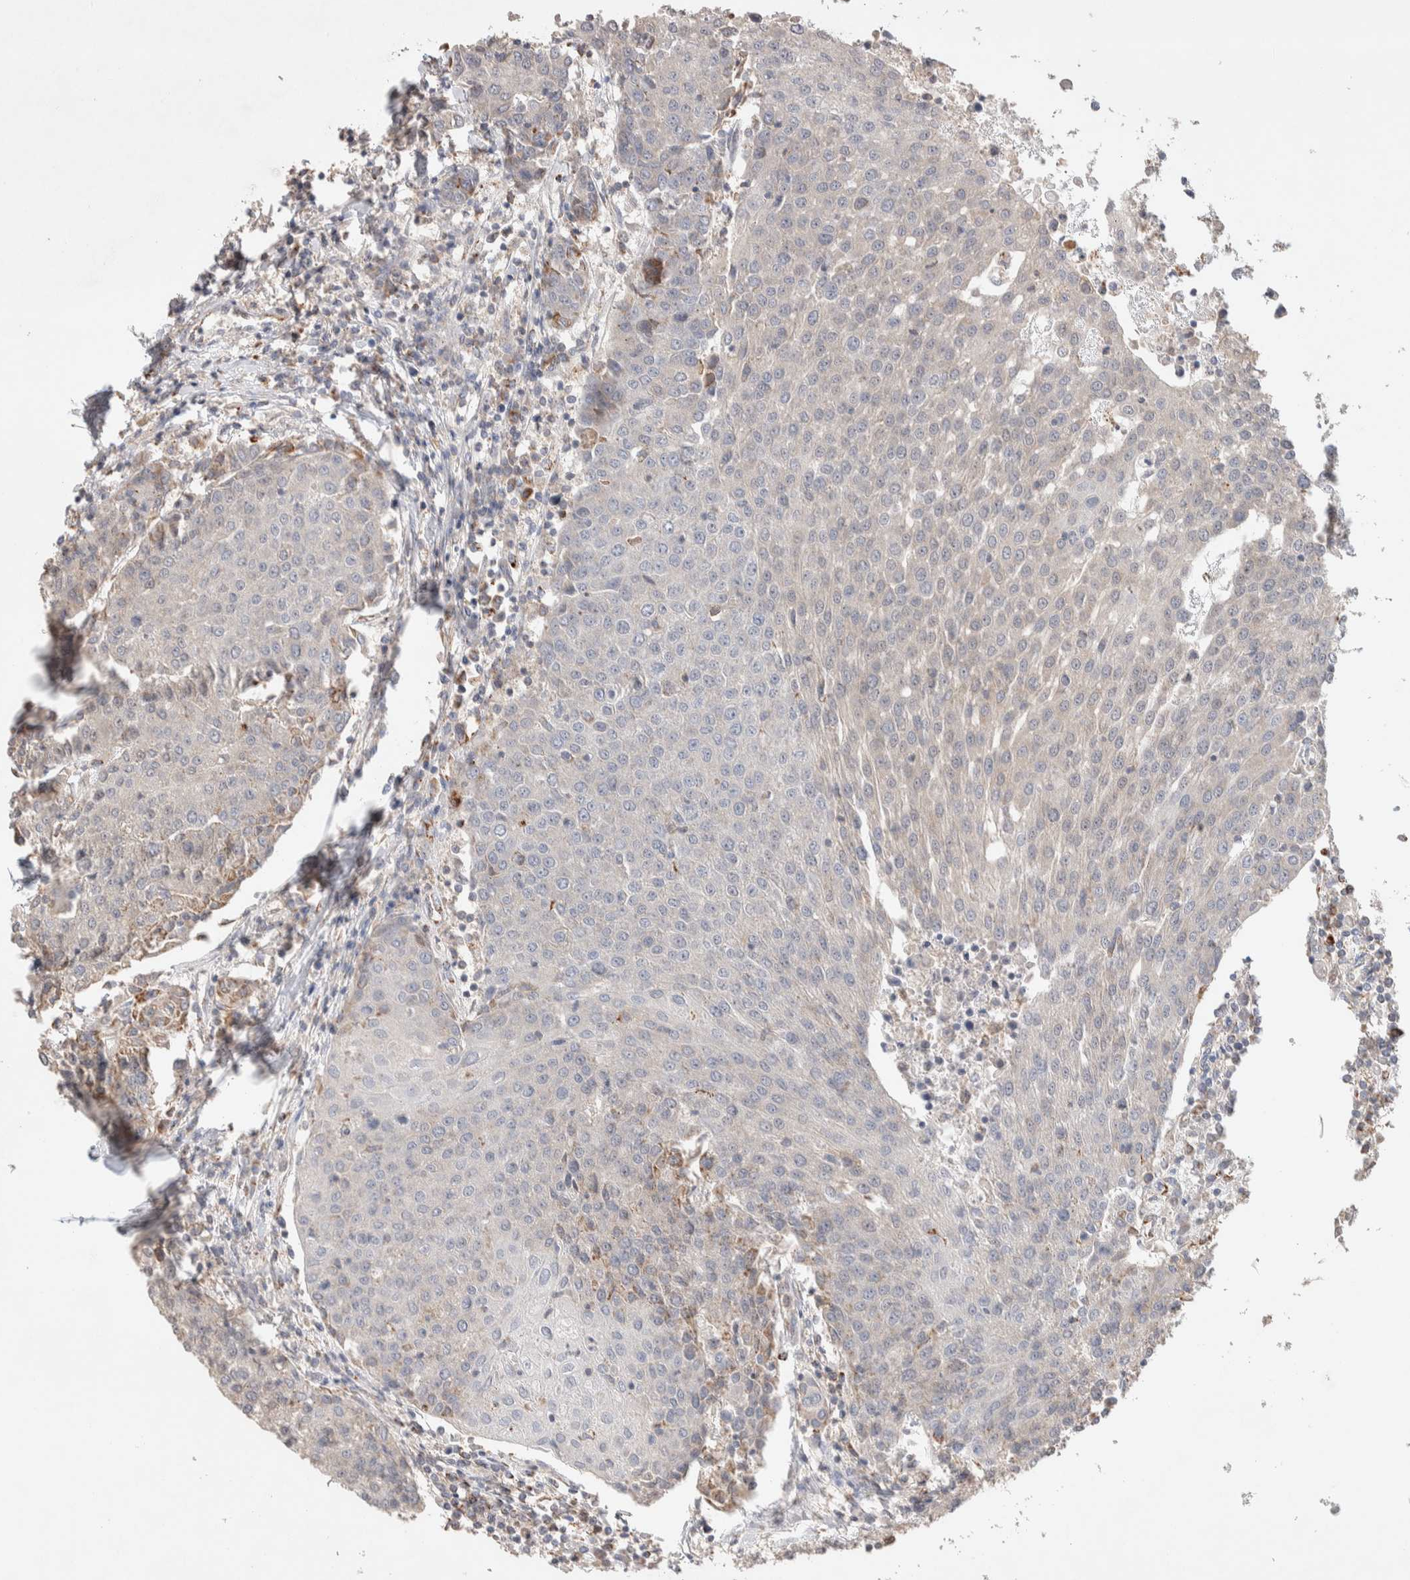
{"staining": {"intensity": "negative", "quantity": "none", "location": "none"}, "tissue": "urothelial cancer", "cell_type": "Tumor cells", "image_type": "cancer", "snomed": [{"axis": "morphology", "description": "Urothelial carcinoma, High grade"}, {"axis": "topography", "description": "Urinary bladder"}], "caption": "There is no significant staining in tumor cells of high-grade urothelial carcinoma.", "gene": "DEPTOR", "patient": {"sex": "female", "age": 85}}